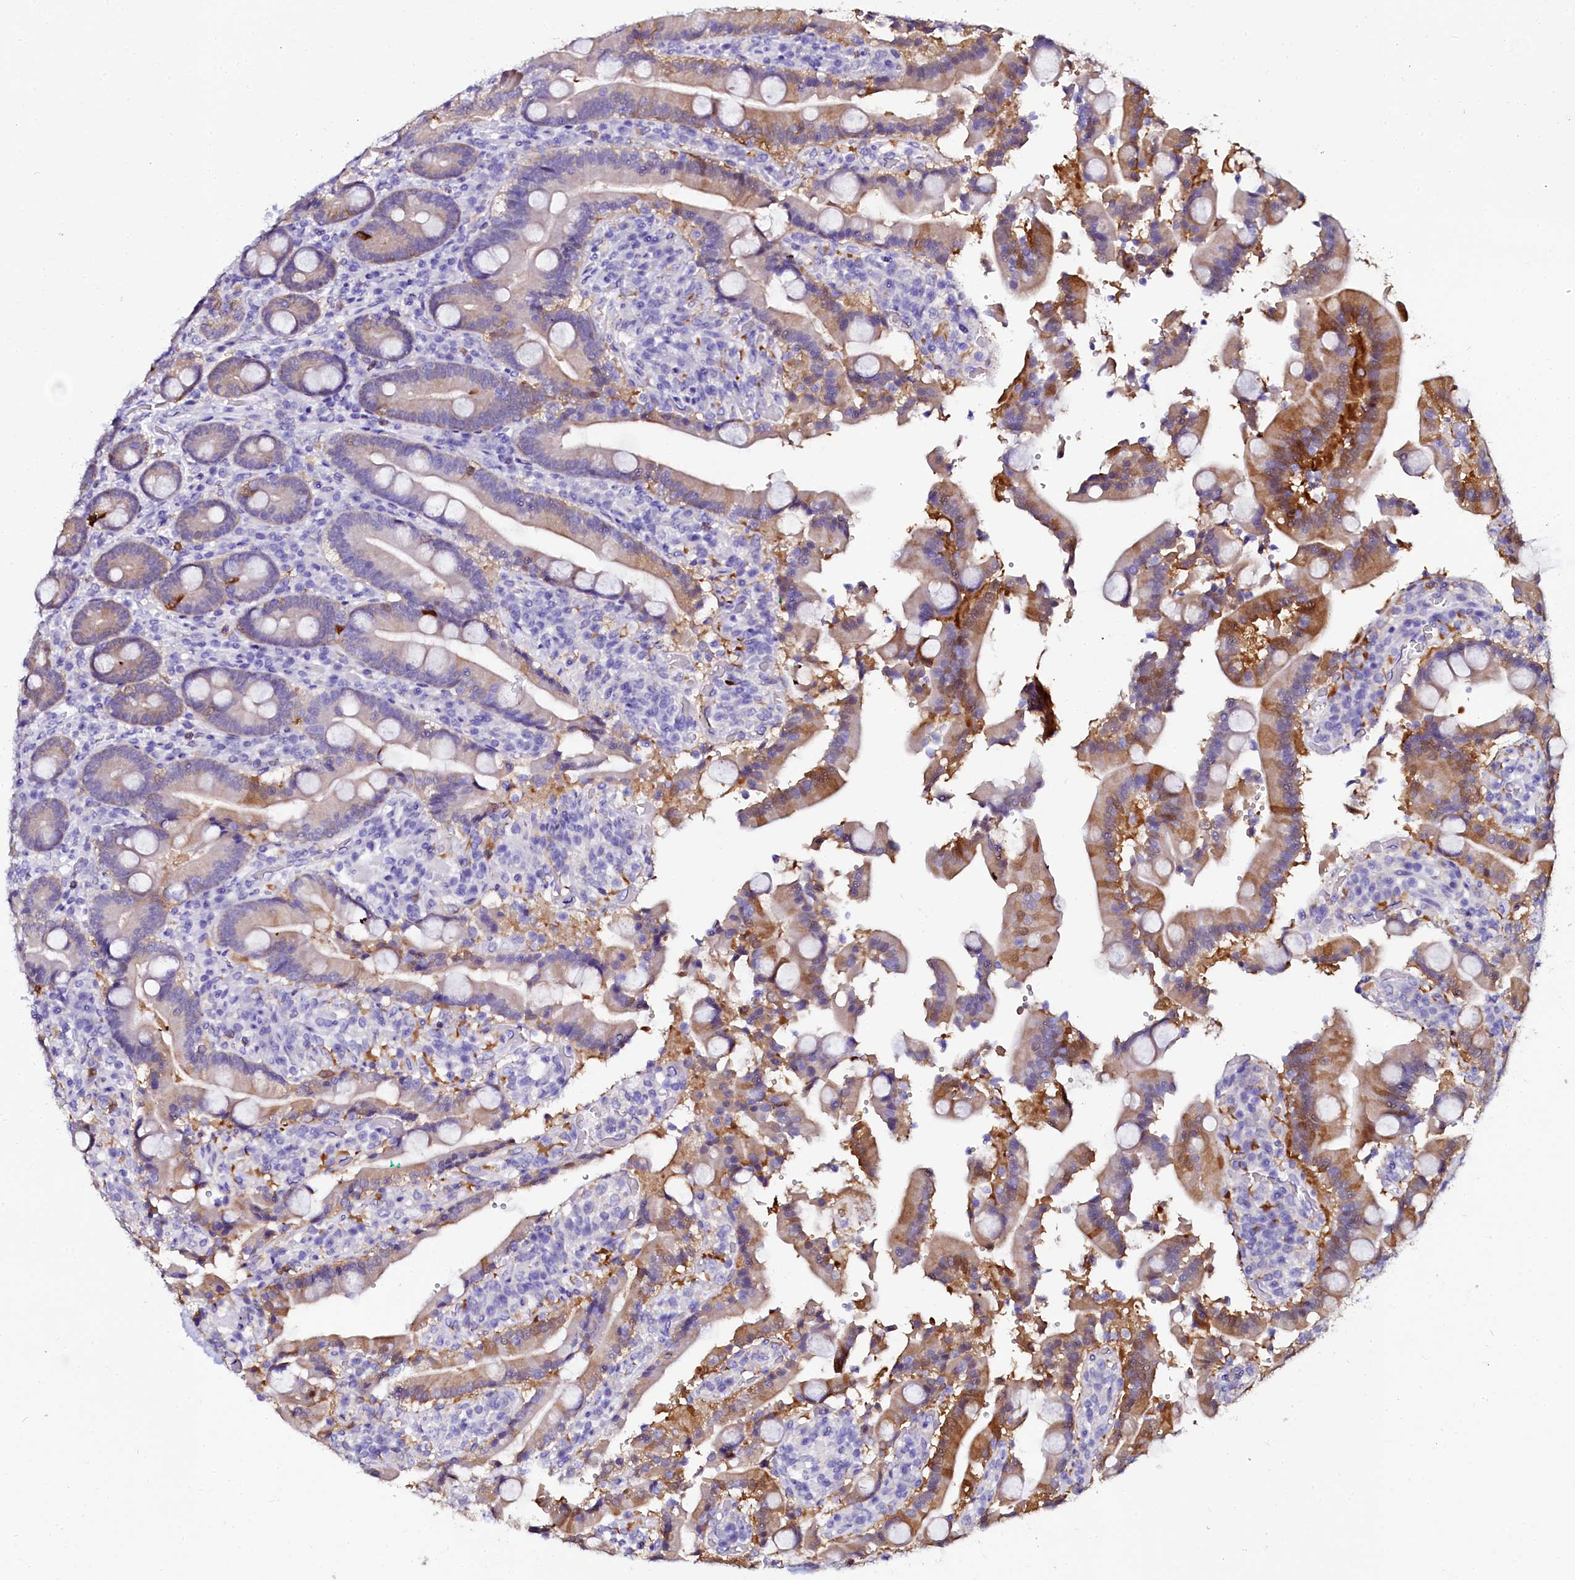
{"staining": {"intensity": "moderate", "quantity": "25%-75%", "location": "cytoplasmic/membranous"}, "tissue": "duodenum", "cell_type": "Glandular cells", "image_type": "normal", "snomed": [{"axis": "morphology", "description": "Normal tissue, NOS"}, {"axis": "topography", "description": "Duodenum"}], "caption": "Immunohistochemistry (IHC) staining of normal duodenum, which demonstrates medium levels of moderate cytoplasmic/membranous positivity in approximately 25%-75% of glandular cells indicating moderate cytoplasmic/membranous protein positivity. The staining was performed using DAB (brown) for protein detection and nuclei were counterstained in hematoxylin (blue).", "gene": "SORD", "patient": {"sex": "female", "age": 62}}